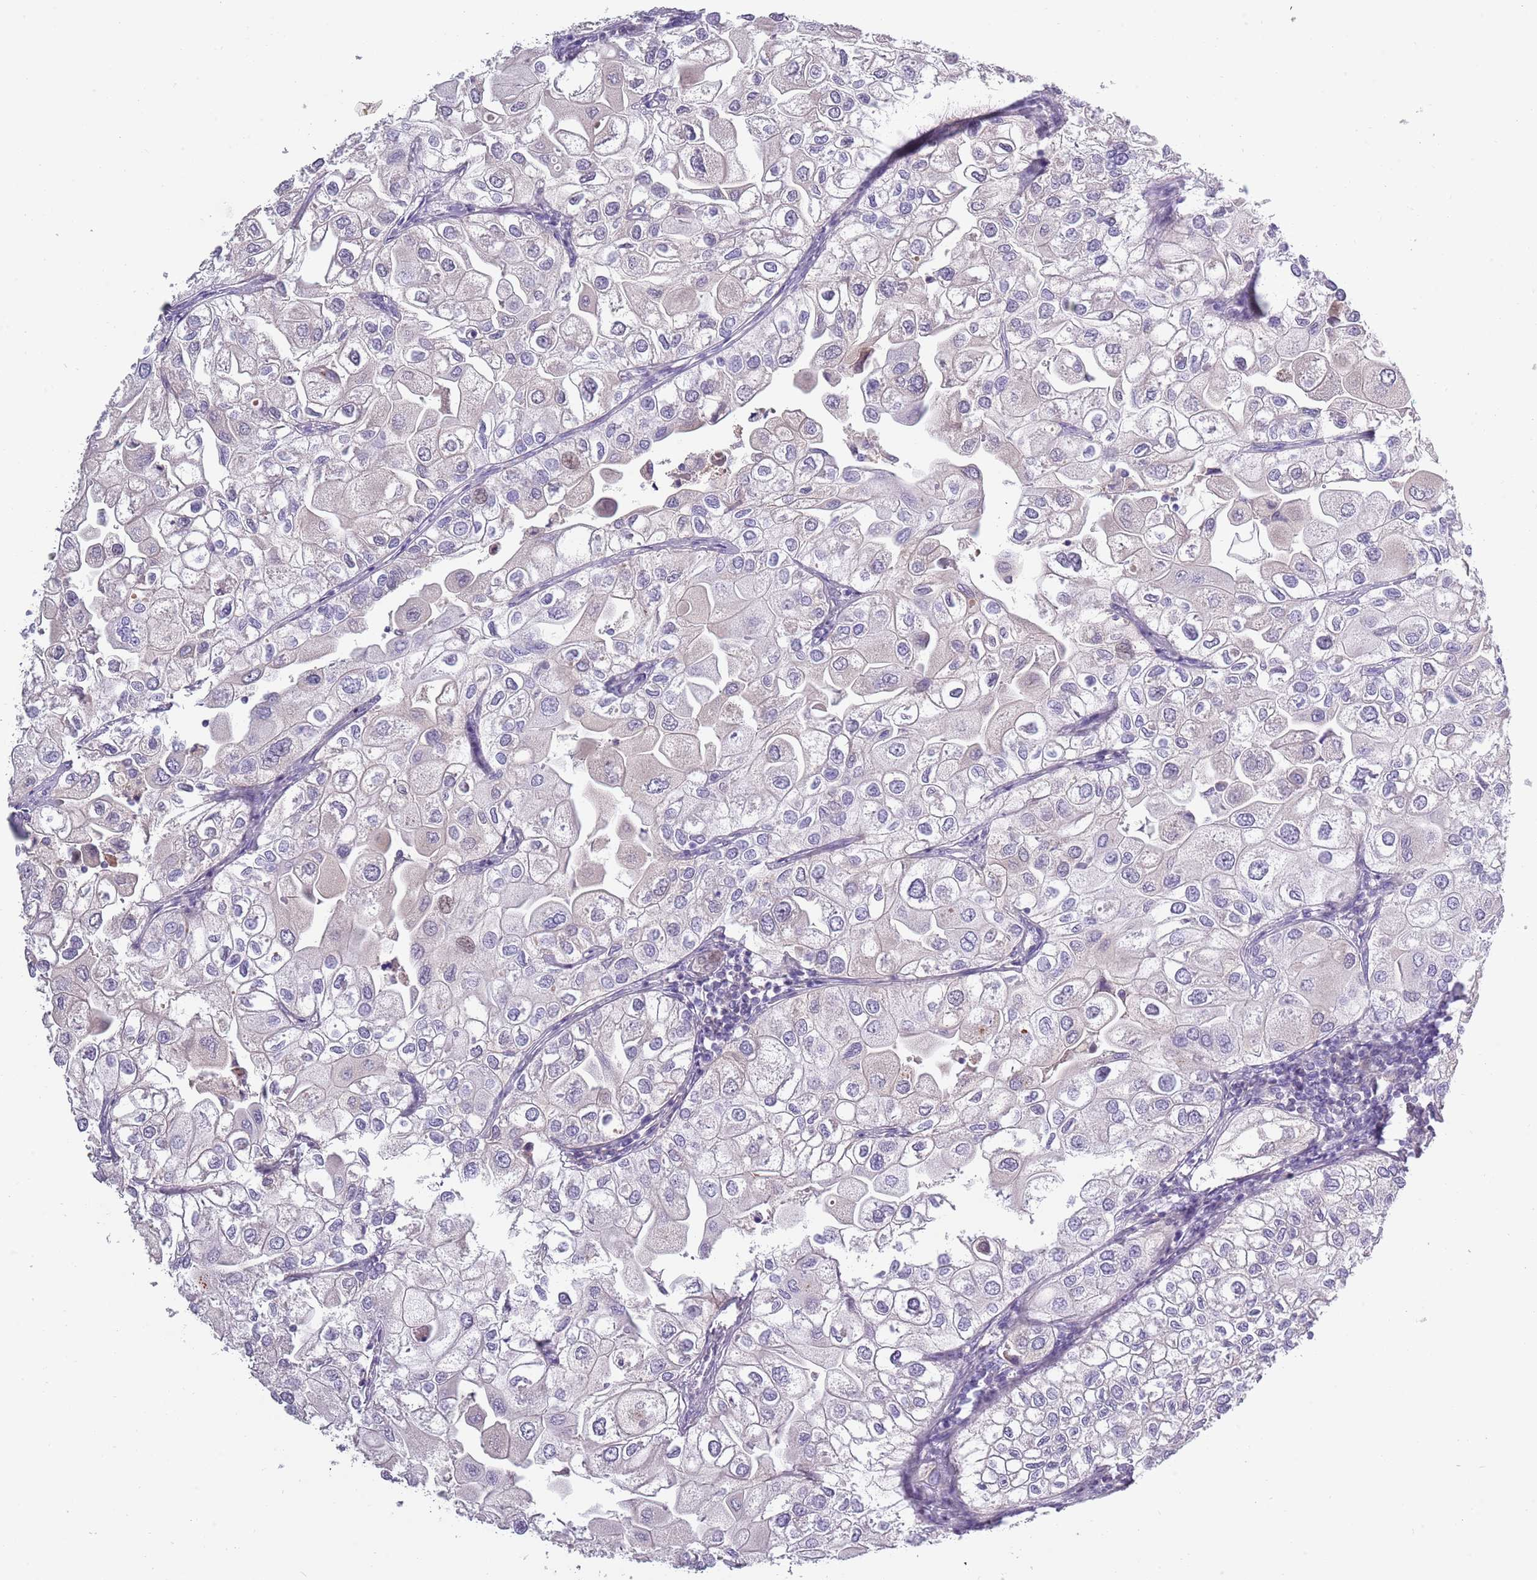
{"staining": {"intensity": "negative", "quantity": "none", "location": "none"}, "tissue": "urothelial cancer", "cell_type": "Tumor cells", "image_type": "cancer", "snomed": [{"axis": "morphology", "description": "Urothelial carcinoma, High grade"}, {"axis": "topography", "description": "Urinary bladder"}], "caption": "Immunohistochemistry histopathology image of neoplastic tissue: human urothelial cancer stained with DAB exhibits no significant protein expression in tumor cells. (Stains: DAB IHC with hematoxylin counter stain, Microscopy: brightfield microscopy at high magnification).", "gene": "TNFRSF6B", "patient": {"sex": "male", "age": 64}}